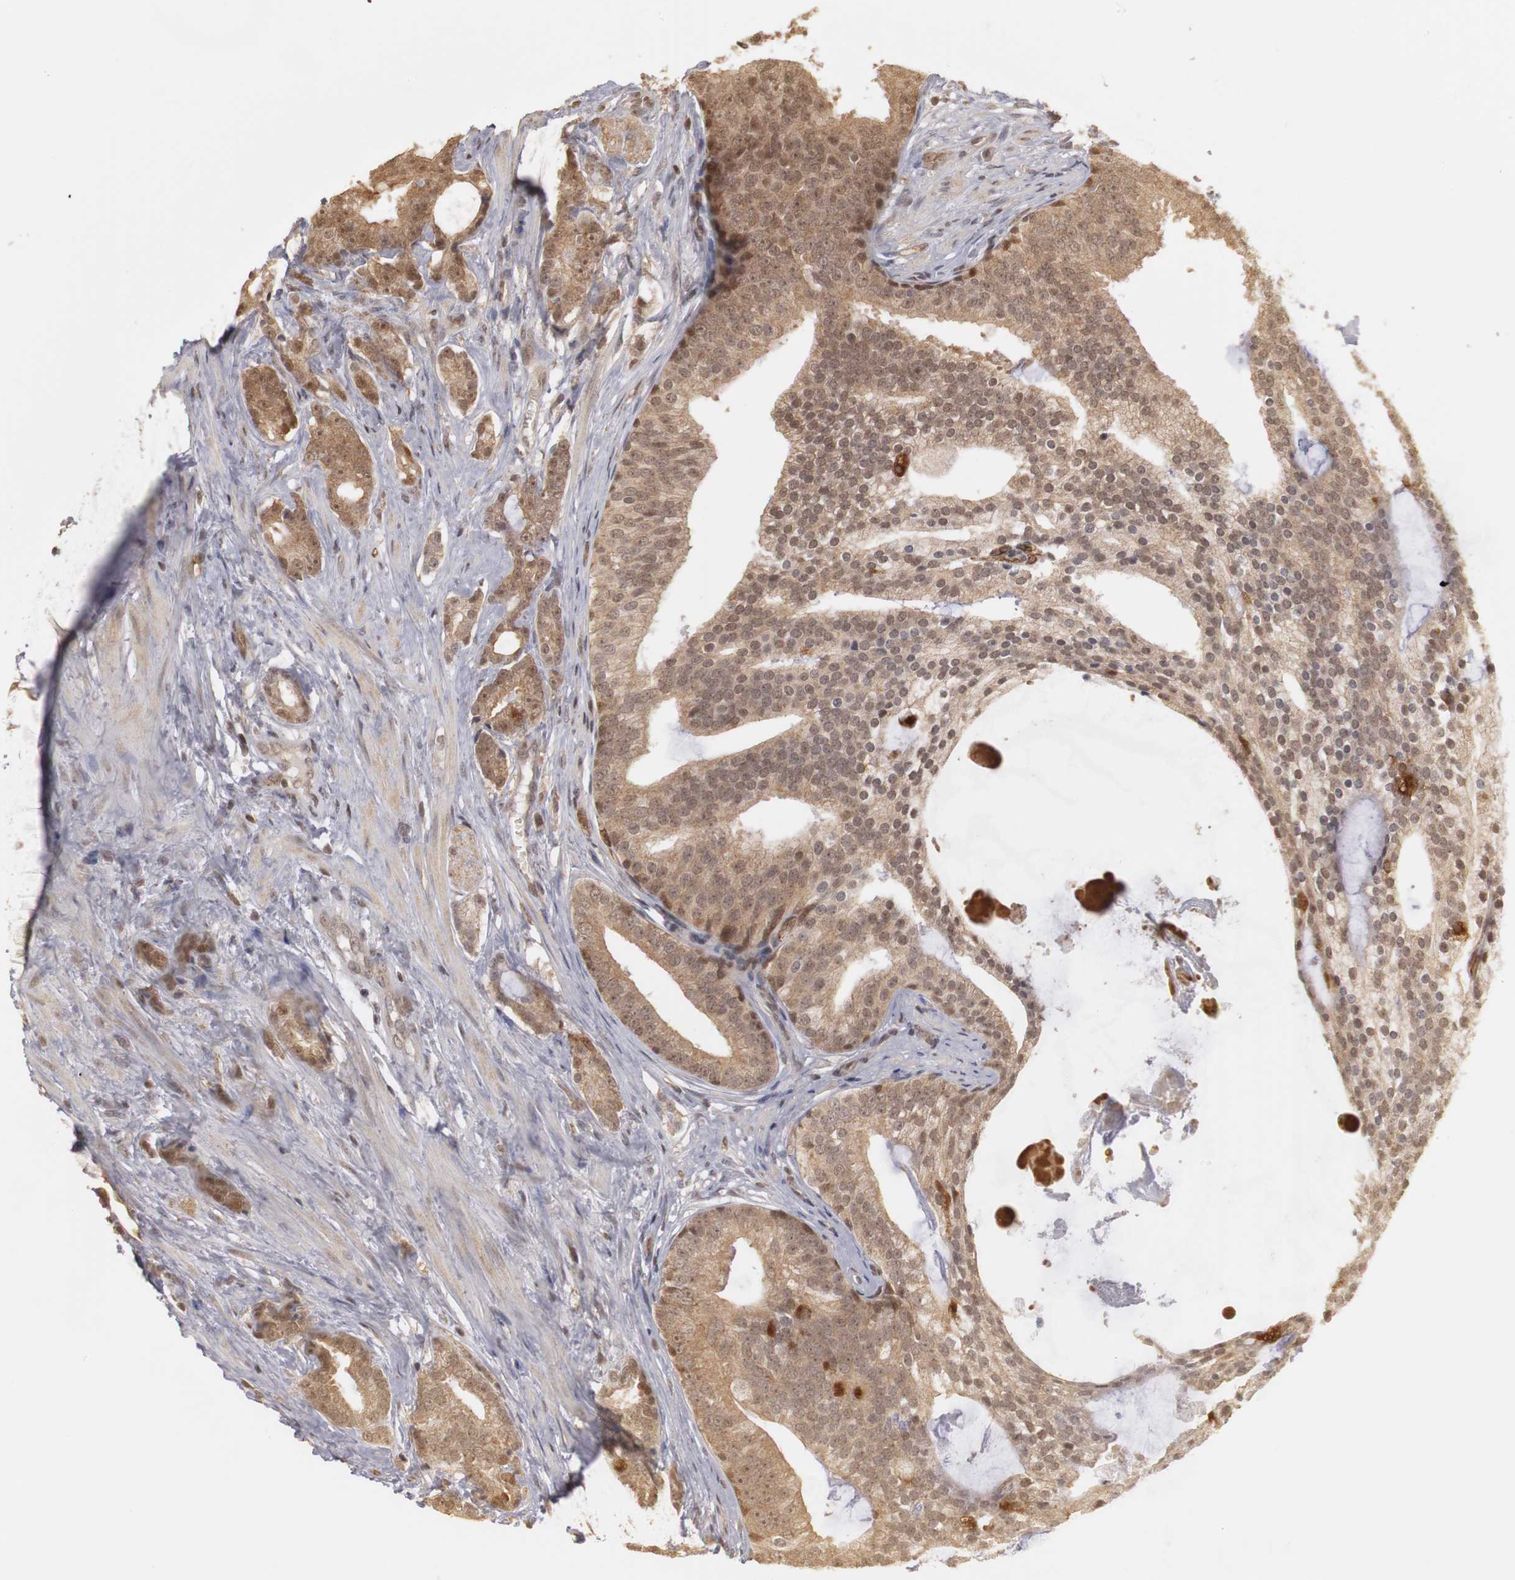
{"staining": {"intensity": "weak", "quantity": ">75%", "location": "cytoplasmic/membranous,nuclear"}, "tissue": "prostate cancer", "cell_type": "Tumor cells", "image_type": "cancer", "snomed": [{"axis": "morphology", "description": "Adenocarcinoma, Low grade"}, {"axis": "topography", "description": "Prostate"}], "caption": "The image demonstrates staining of prostate cancer (adenocarcinoma (low-grade)), revealing weak cytoplasmic/membranous and nuclear protein positivity (brown color) within tumor cells.", "gene": "PLEKHA1", "patient": {"sex": "male", "age": 58}}